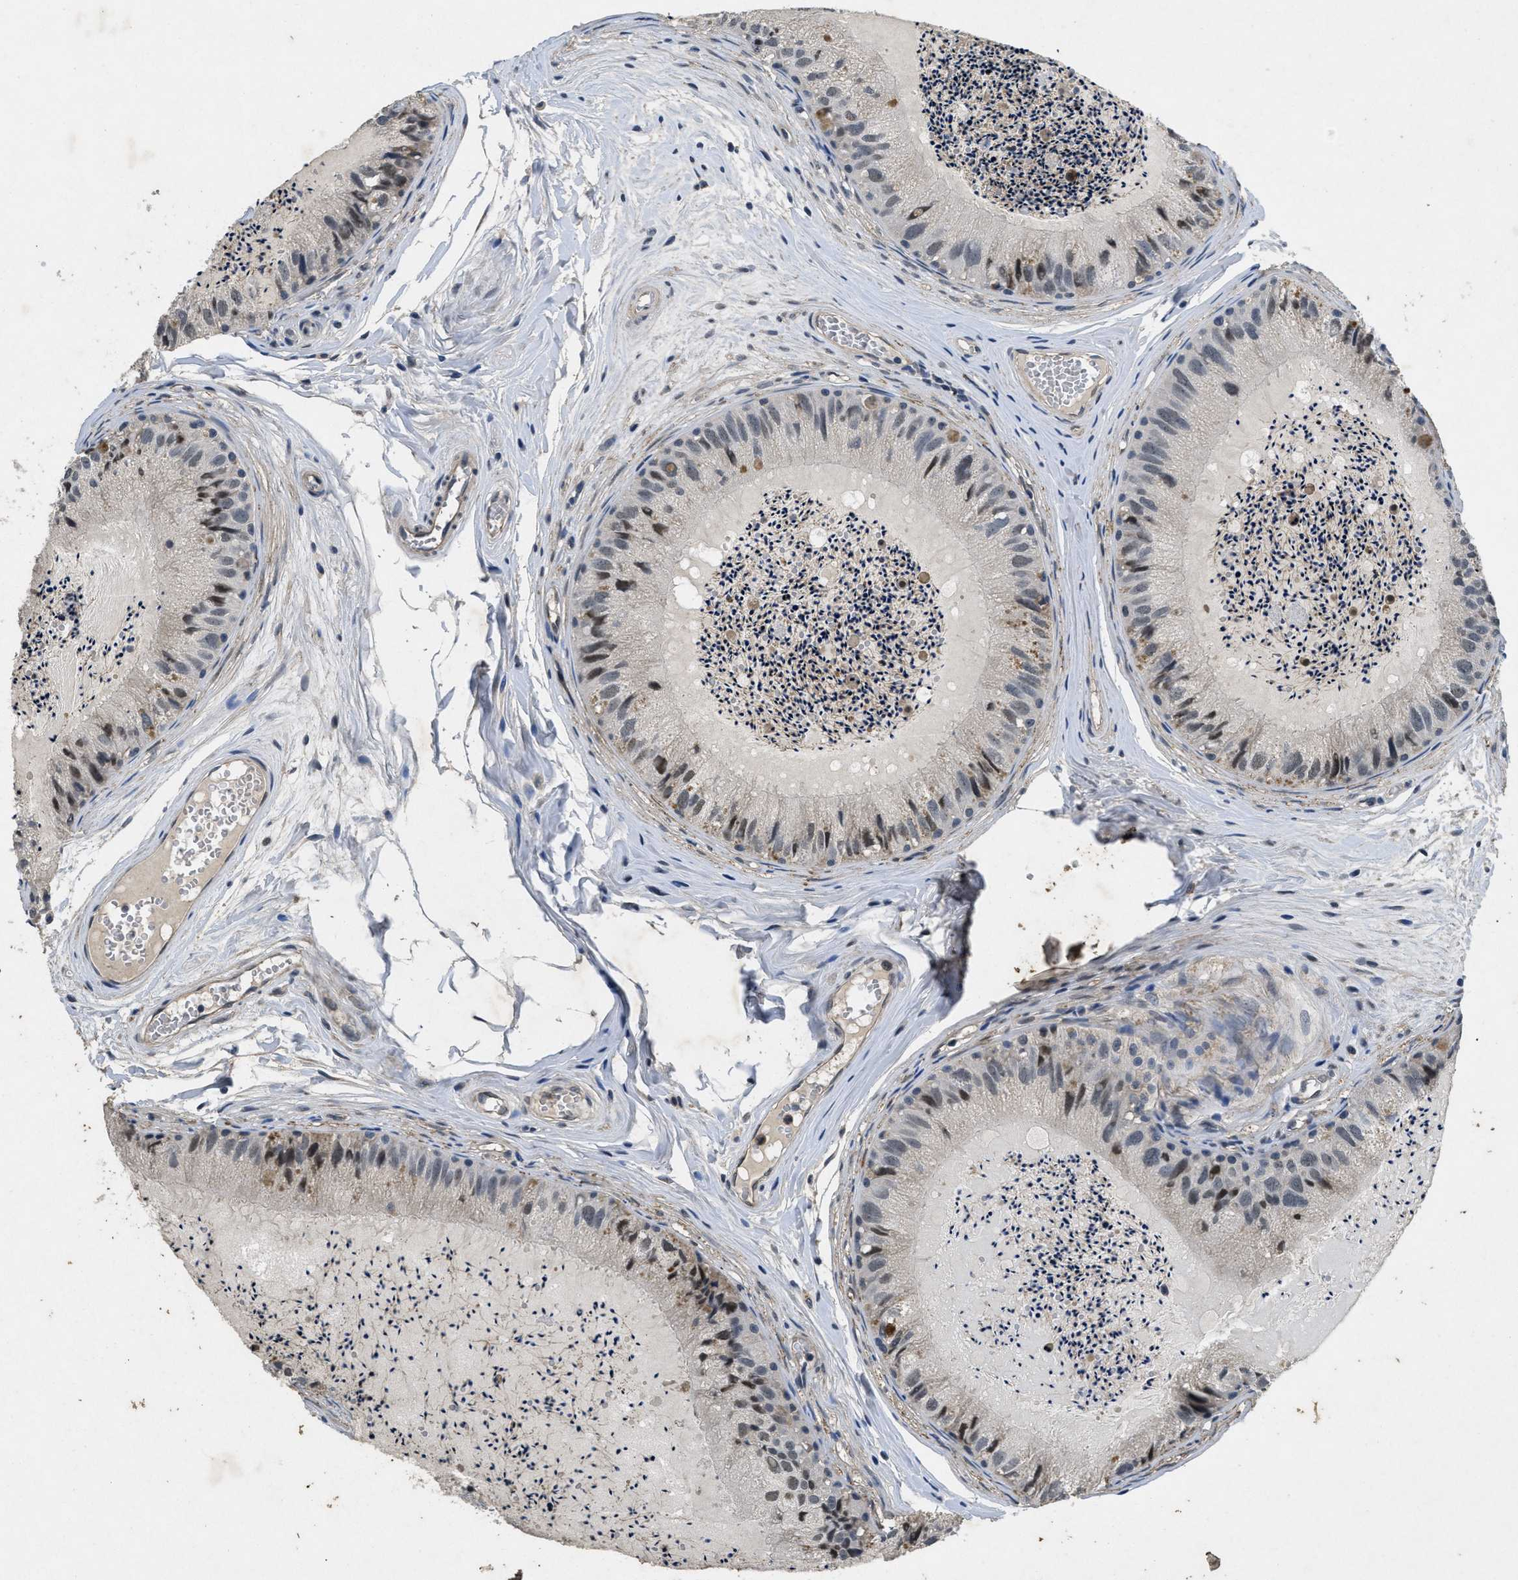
{"staining": {"intensity": "moderate", "quantity": "25%-75%", "location": "nuclear"}, "tissue": "epididymis", "cell_type": "Glandular cells", "image_type": "normal", "snomed": [{"axis": "morphology", "description": "Normal tissue, NOS"}, {"axis": "topography", "description": "Epididymis"}], "caption": "Protein expression analysis of unremarkable human epididymis reveals moderate nuclear expression in about 25%-75% of glandular cells.", "gene": "PAPOLG", "patient": {"sex": "male", "age": 31}}